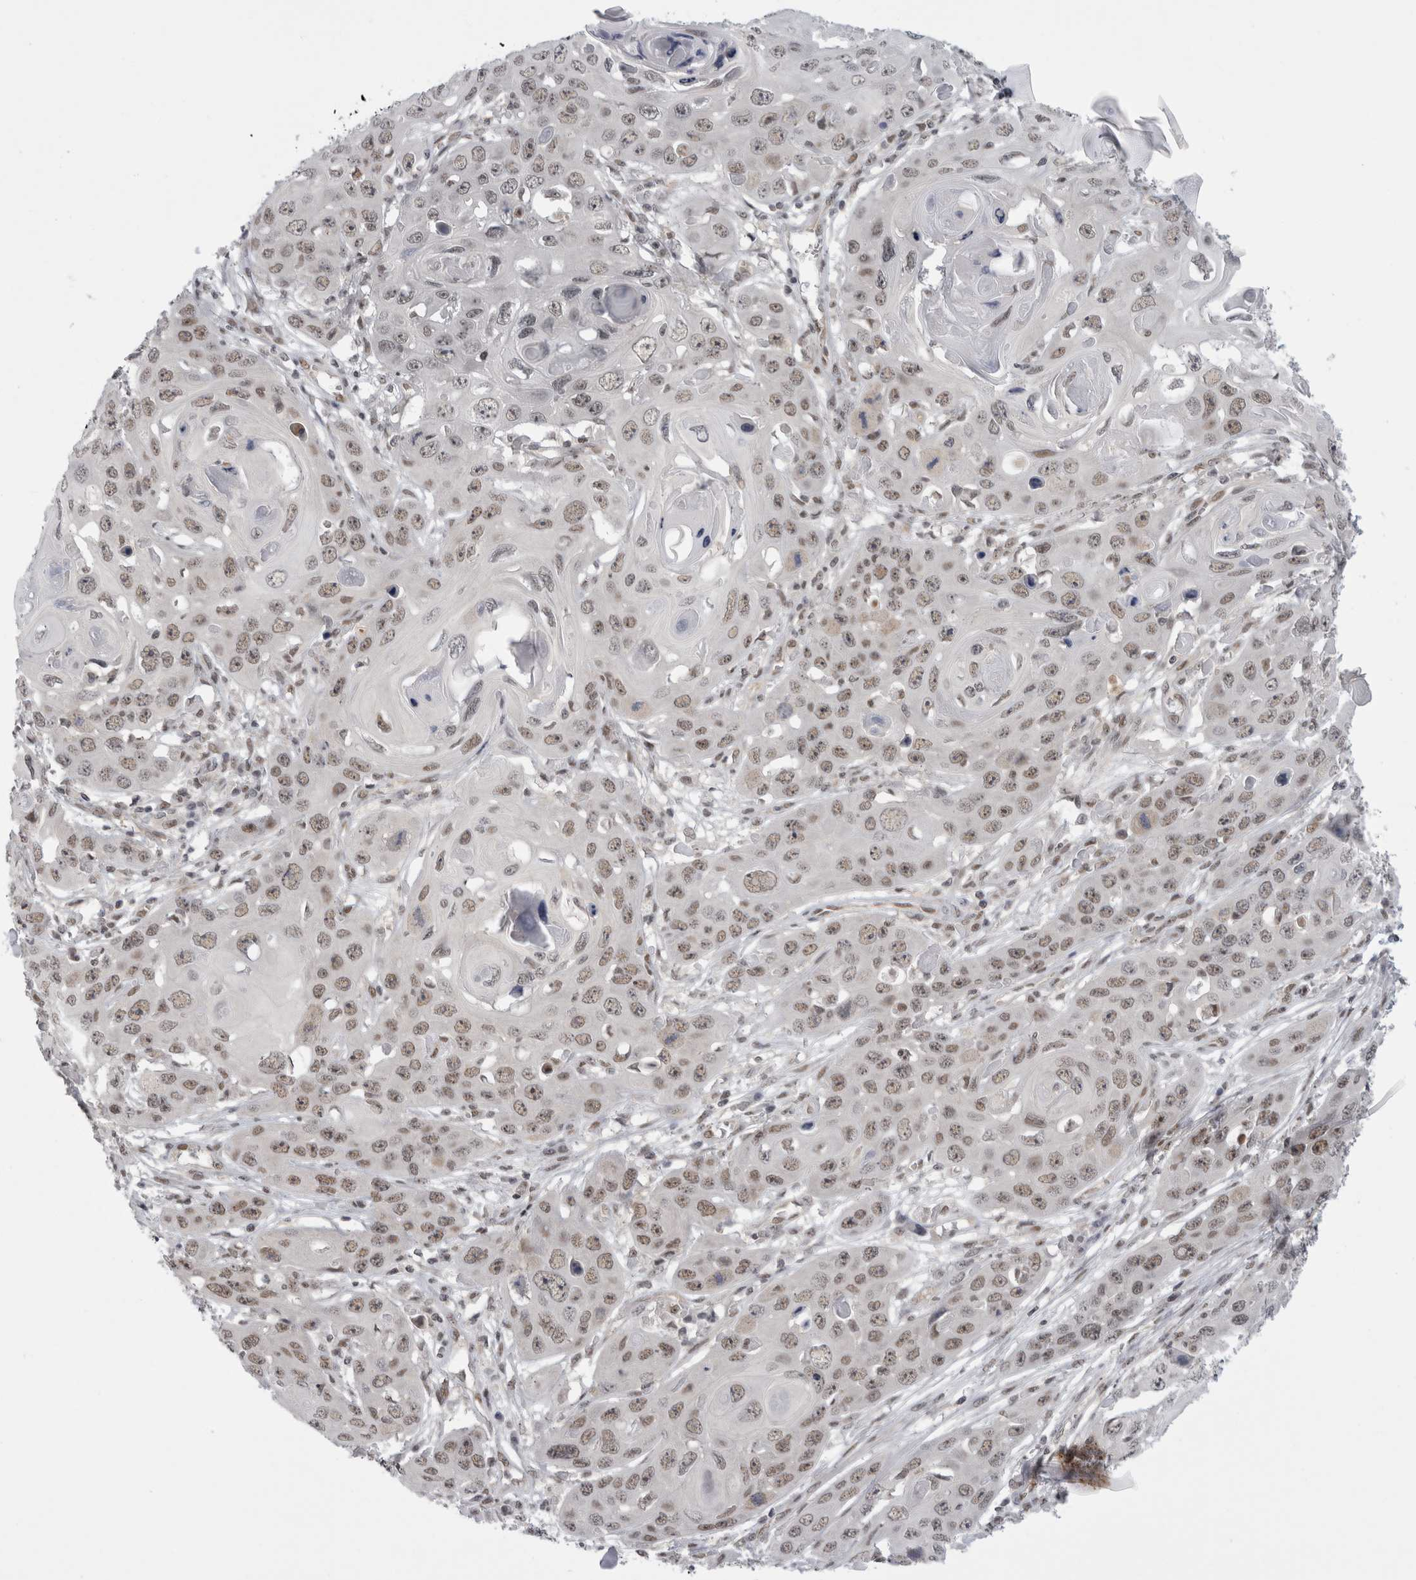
{"staining": {"intensity": "weak", "quantity": ">75%", "location": "nuclear"}, "tissue": "skin cancer", "cell_type": "Tumor cells", "image_type": "cancer", "snomed": [{"axis": "morphology", "description": "Squamous cell carcinoma, NOS"}, {"axis": "topography", "description": "Skin"}], "caption": "DAB (3,3'-diaminobenzidine) immunohistochemical staining of skin cancer (squamous cell carcinoma) reveals weak nuclear protein expression in about >75% of tumor cells.", "gene": "PSMB2", "patient": {"sex": "male", "age": 55}}